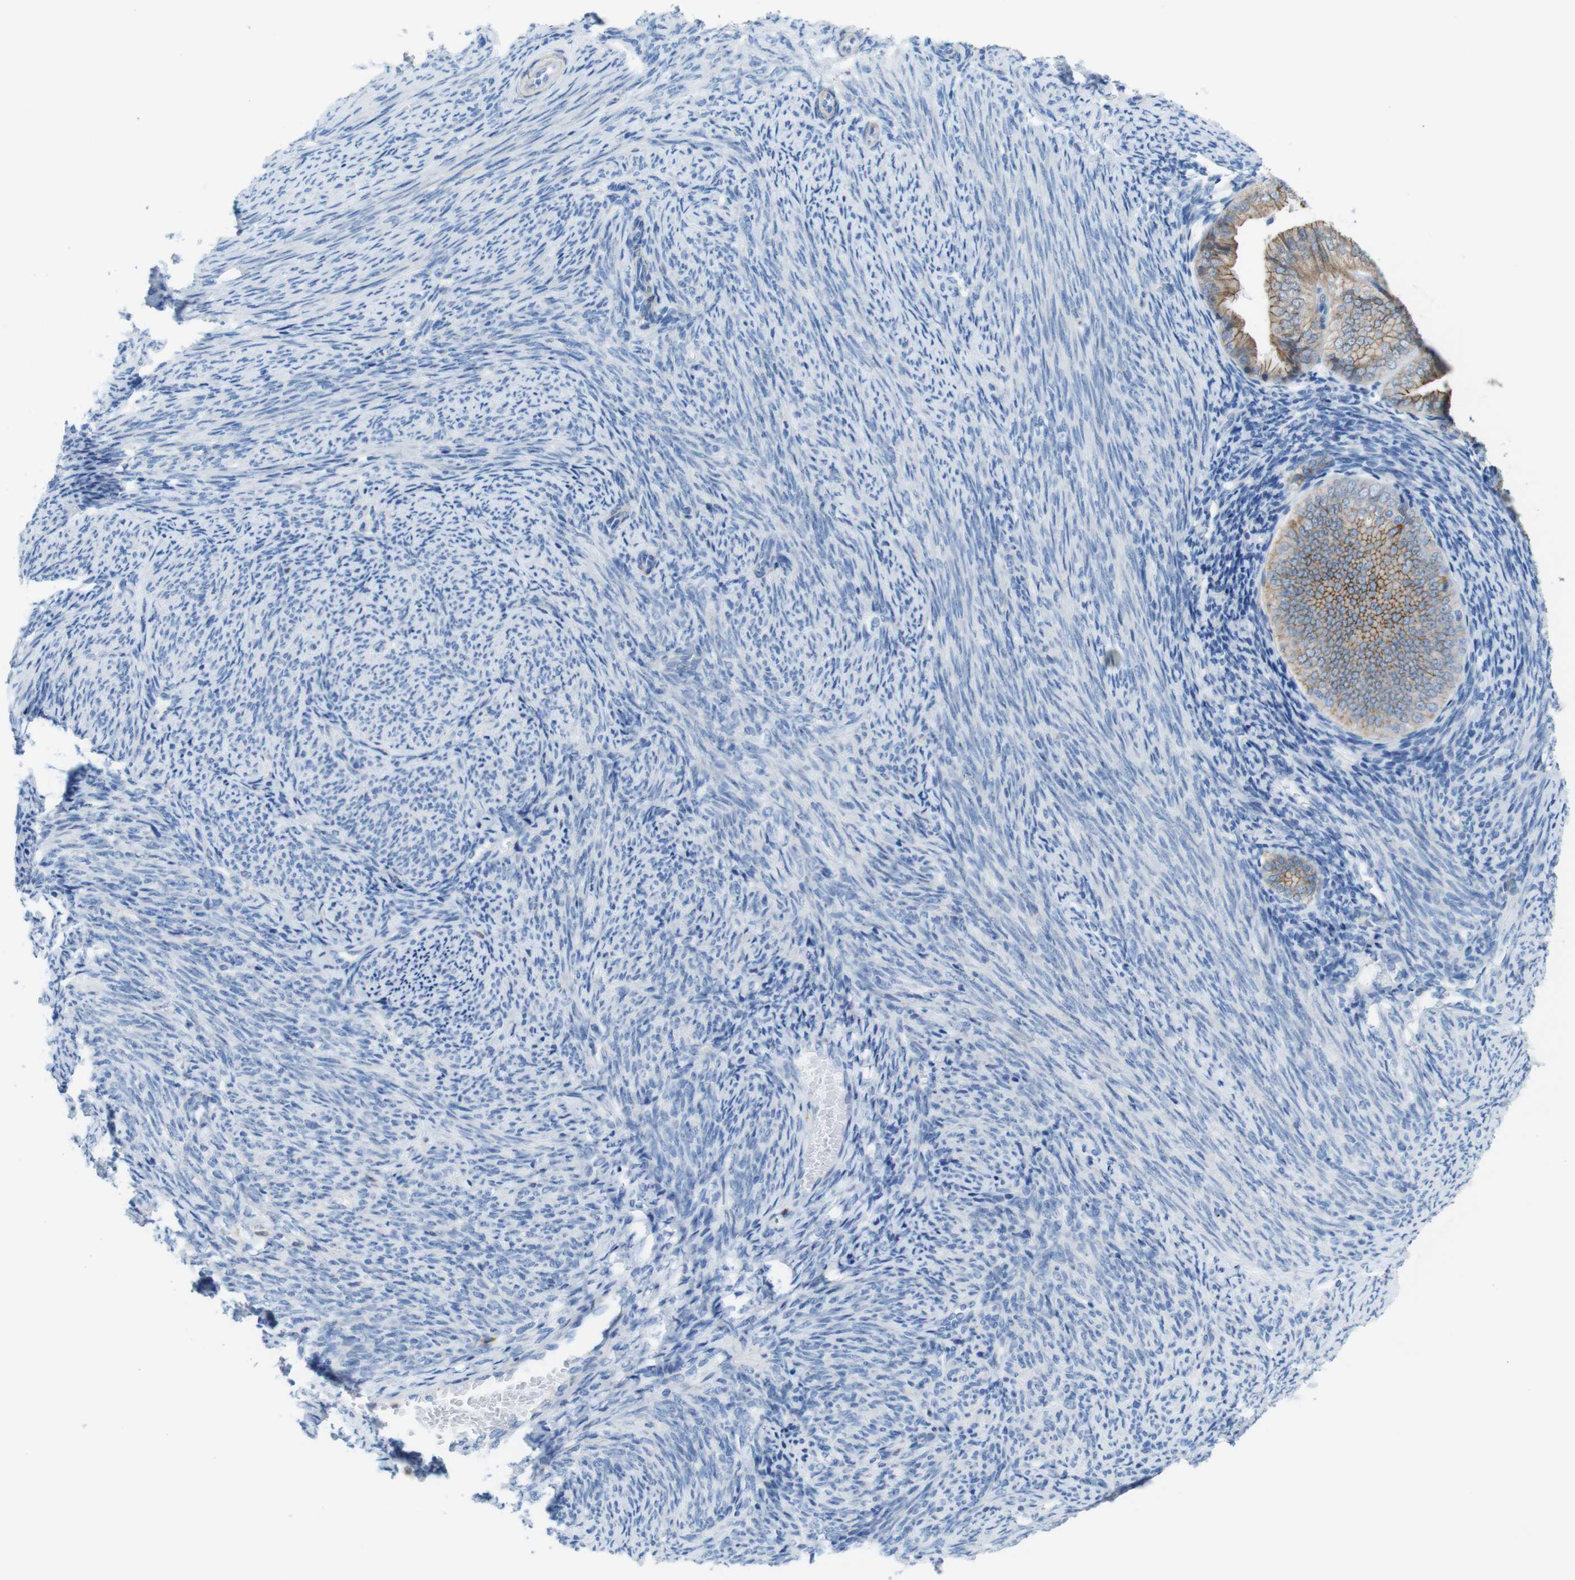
{"staining": {"intensity": "moderate", "quantity": "25%-75%", "location": "cytoplasmic/membranous"}, "tissue": "endometrial cancer", "cell_type": "Tumor cells", "image_type": "cancer", "snomed": [{"axis": "morphology", "description": "Adenocarcinoma, NOS"}, {"axis": "topography", "description": "Endometrium"}], "caption": "Immunohistochemistry (DAB) staining of human endometrial cancer (adenocarcinoma) demonstrates moderate cytoplasmic/membranous protein positivity in approximately 25%-75% of tumor cells. (brown staining indicates protein expression, while blue staining denotes nuclei).", "gene": "CLMN", "patient": {"sex": "female", "age": 63}}